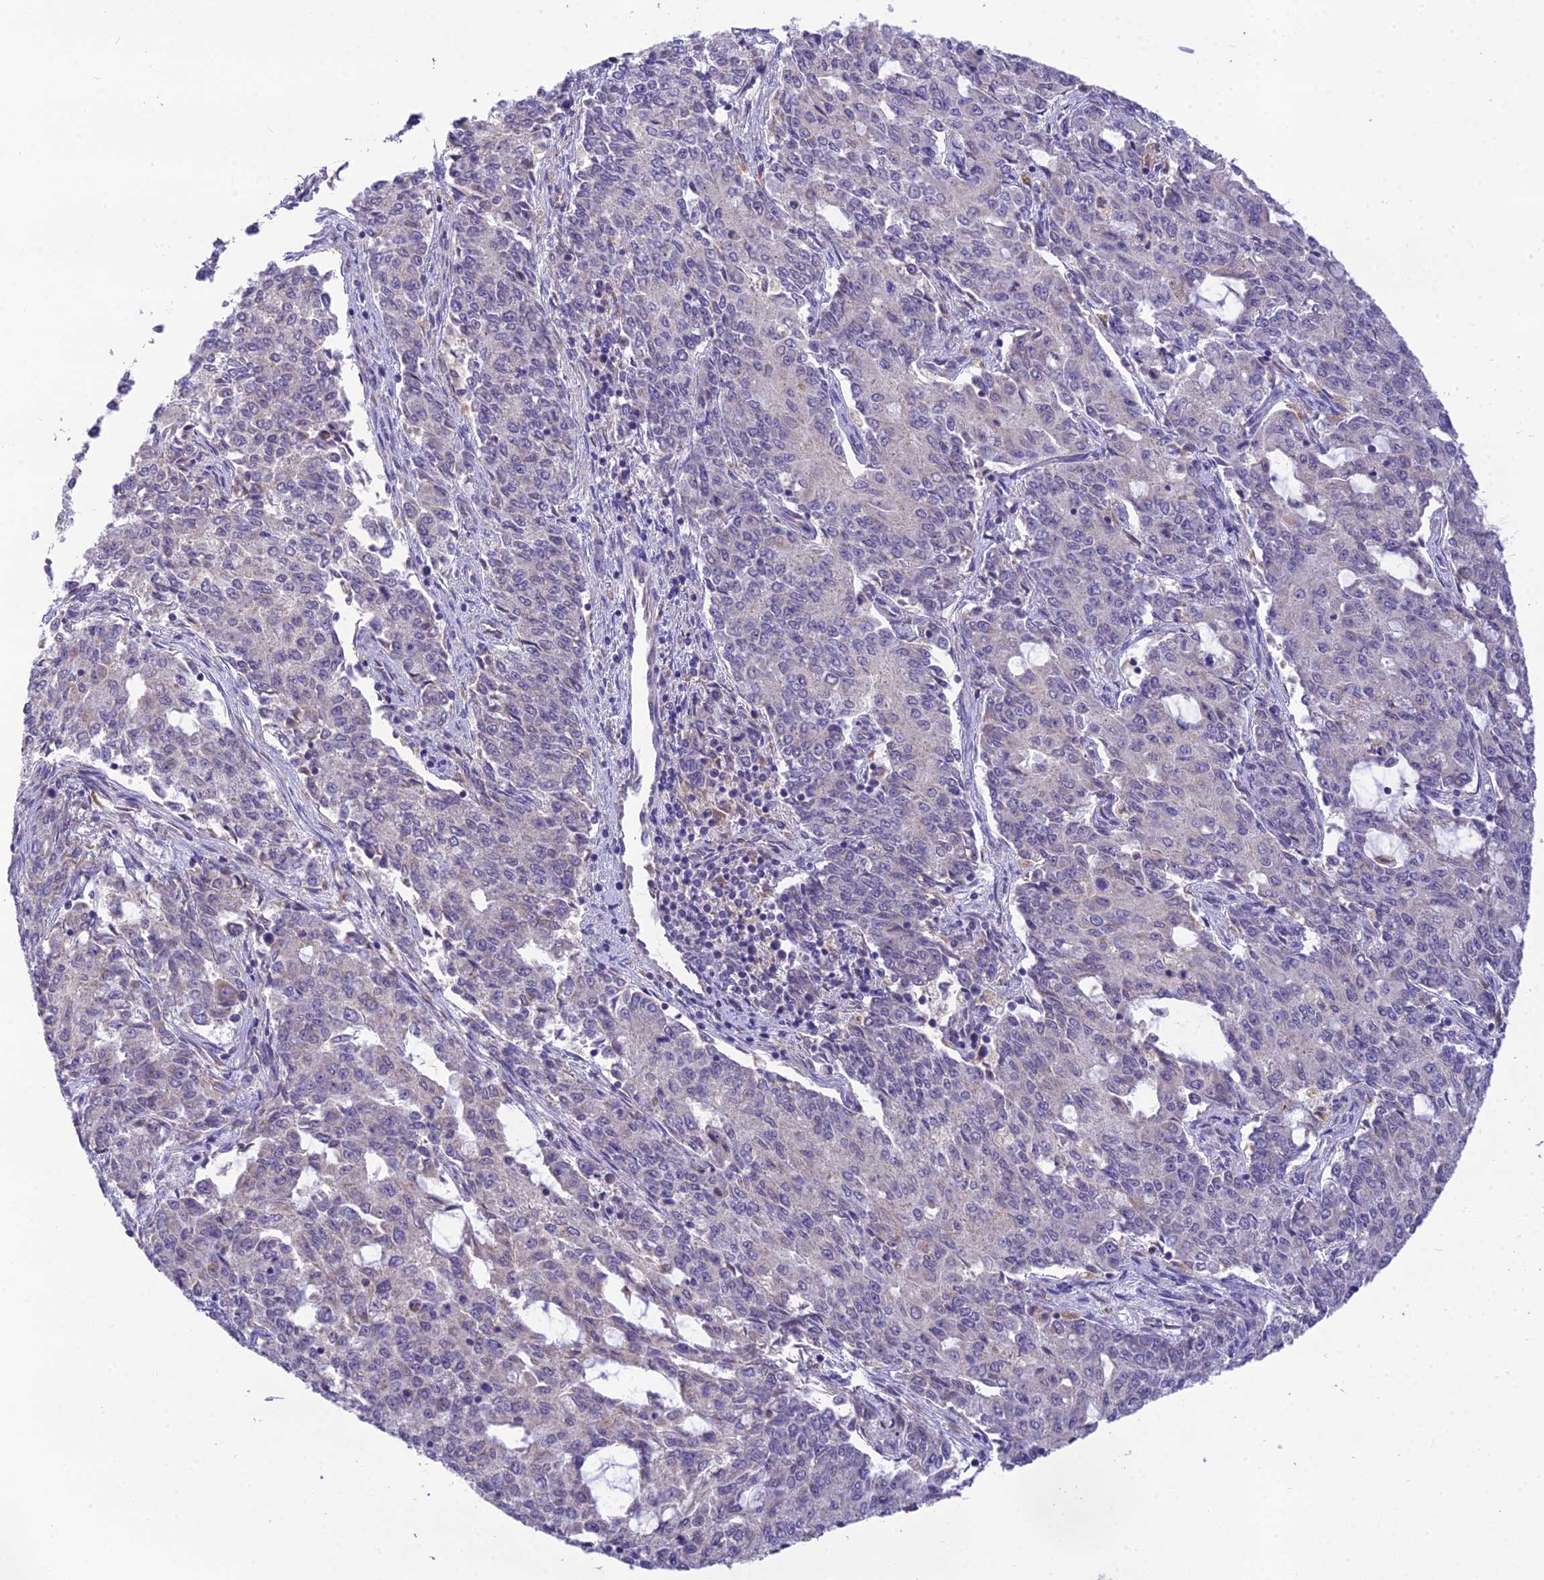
{"staining": {"intensity": "negative", "quantity": "none", "location": "none"}, "tissue": "endometrial cancer", "cell_type": "Tumor cells", "image_type": "cancer", "snomed": [{"axis": "morphology", "description": "Adenocarcinoma, NOS"}, {"axis": "topography", "description": "Endometrium"}], "caption": "A micrograph of human endometrial cancer is negative for staining in tumor cells.", "gene": "MIIP", "patient": {"sex": "female", "age": 50}}